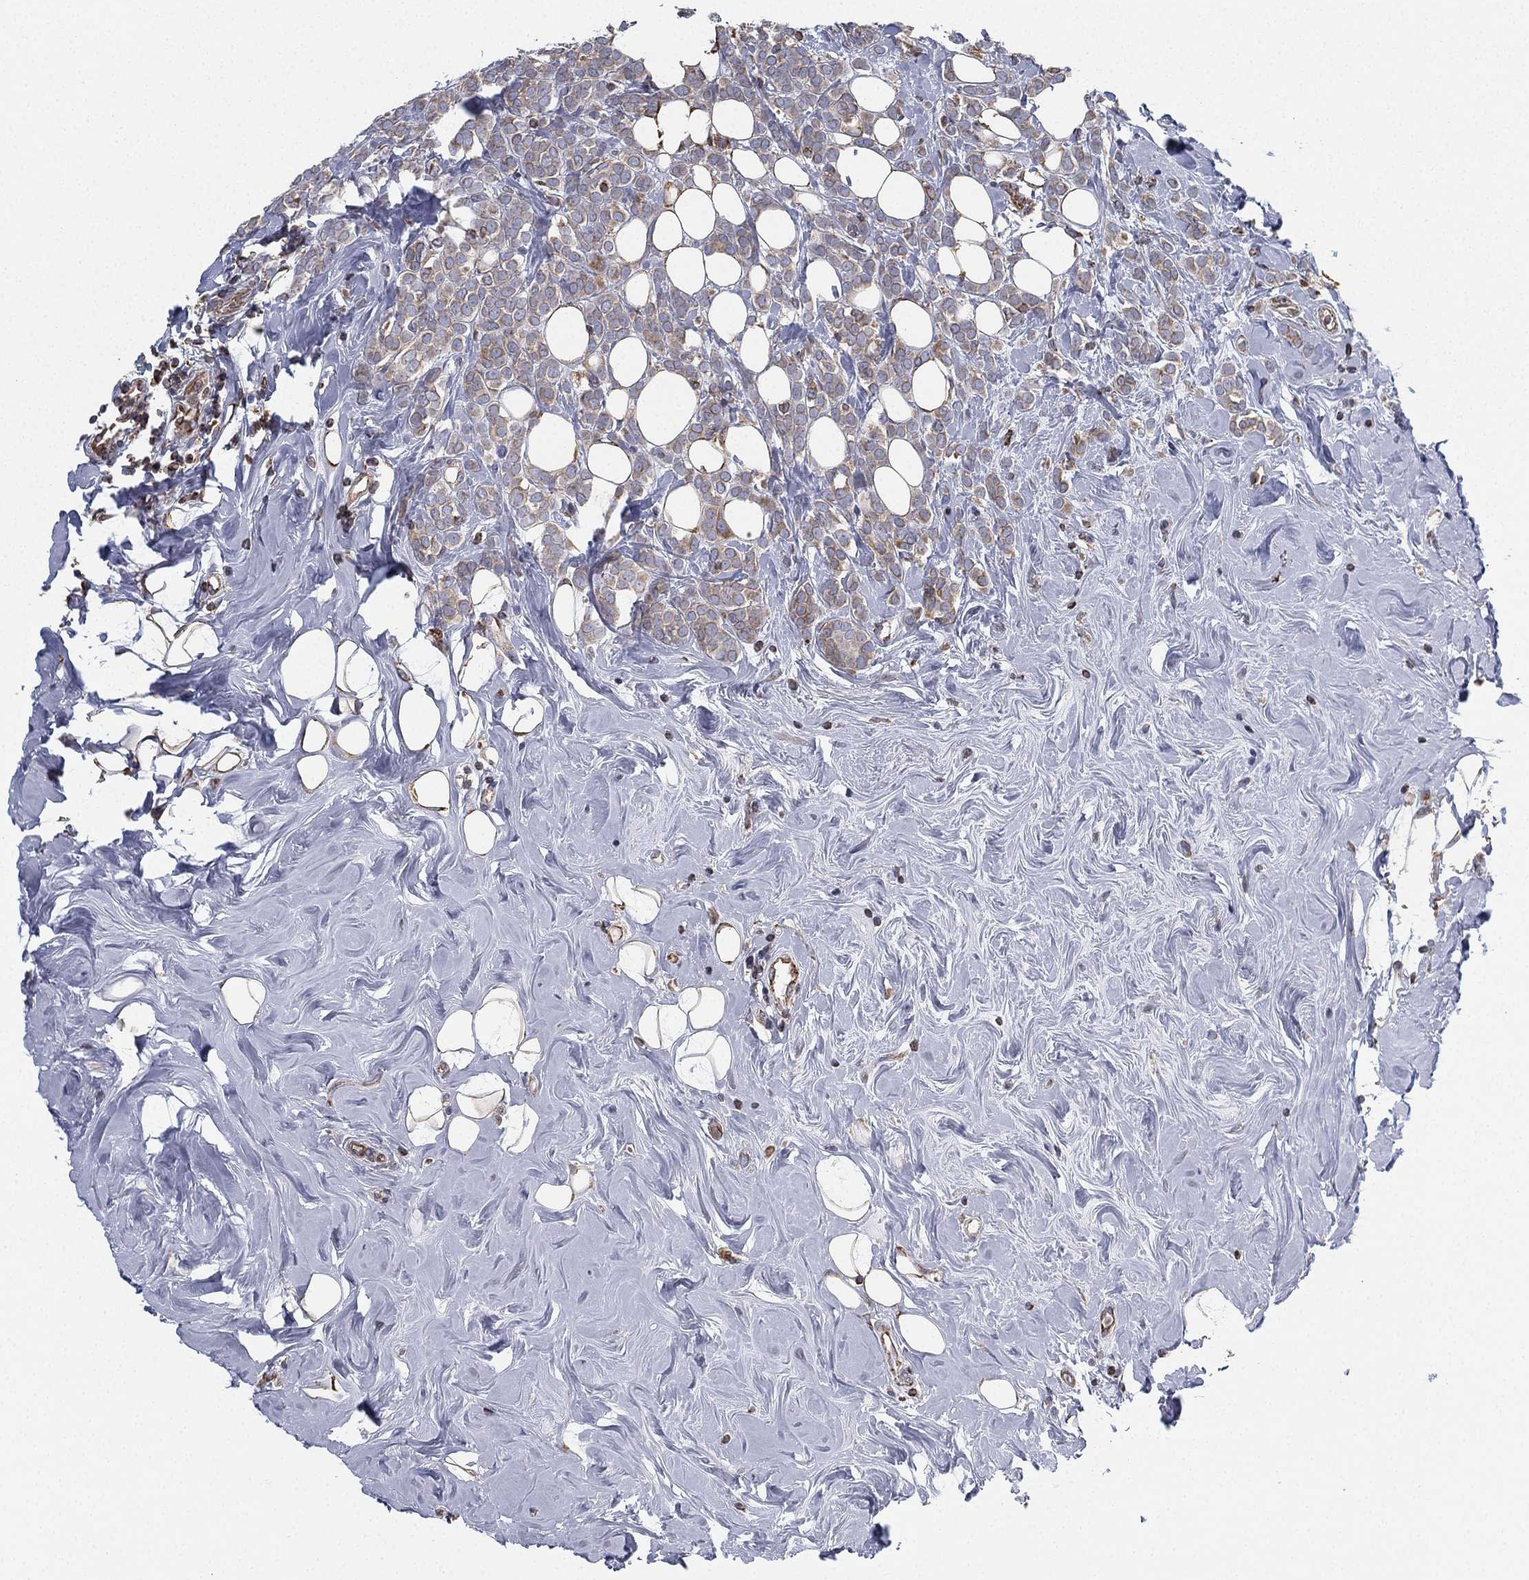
{"staining": {"intensity": "weak", "quantity": ">75%", "location": "cytoplasmic/membranous"}, "tissue": "breast cancer", "cell_type": "Tumor cells", "image_type": "cancer", "snomed": [{"axis": "morphology", "description": "Lobular carcinoma"}, {"axis": "topography", "description": "Breast"}], "caption": "The histopathology image displays staining of breast cancer (lobular carcinoma), revealing weak cytoplasmic/membranous protein positivity (brown color) within tumor cells. (DAB = brown stain, brightfield microscopy at high magnification).", "gene": "CYB5B", "patient": {"sex": "female", "age": 49}}